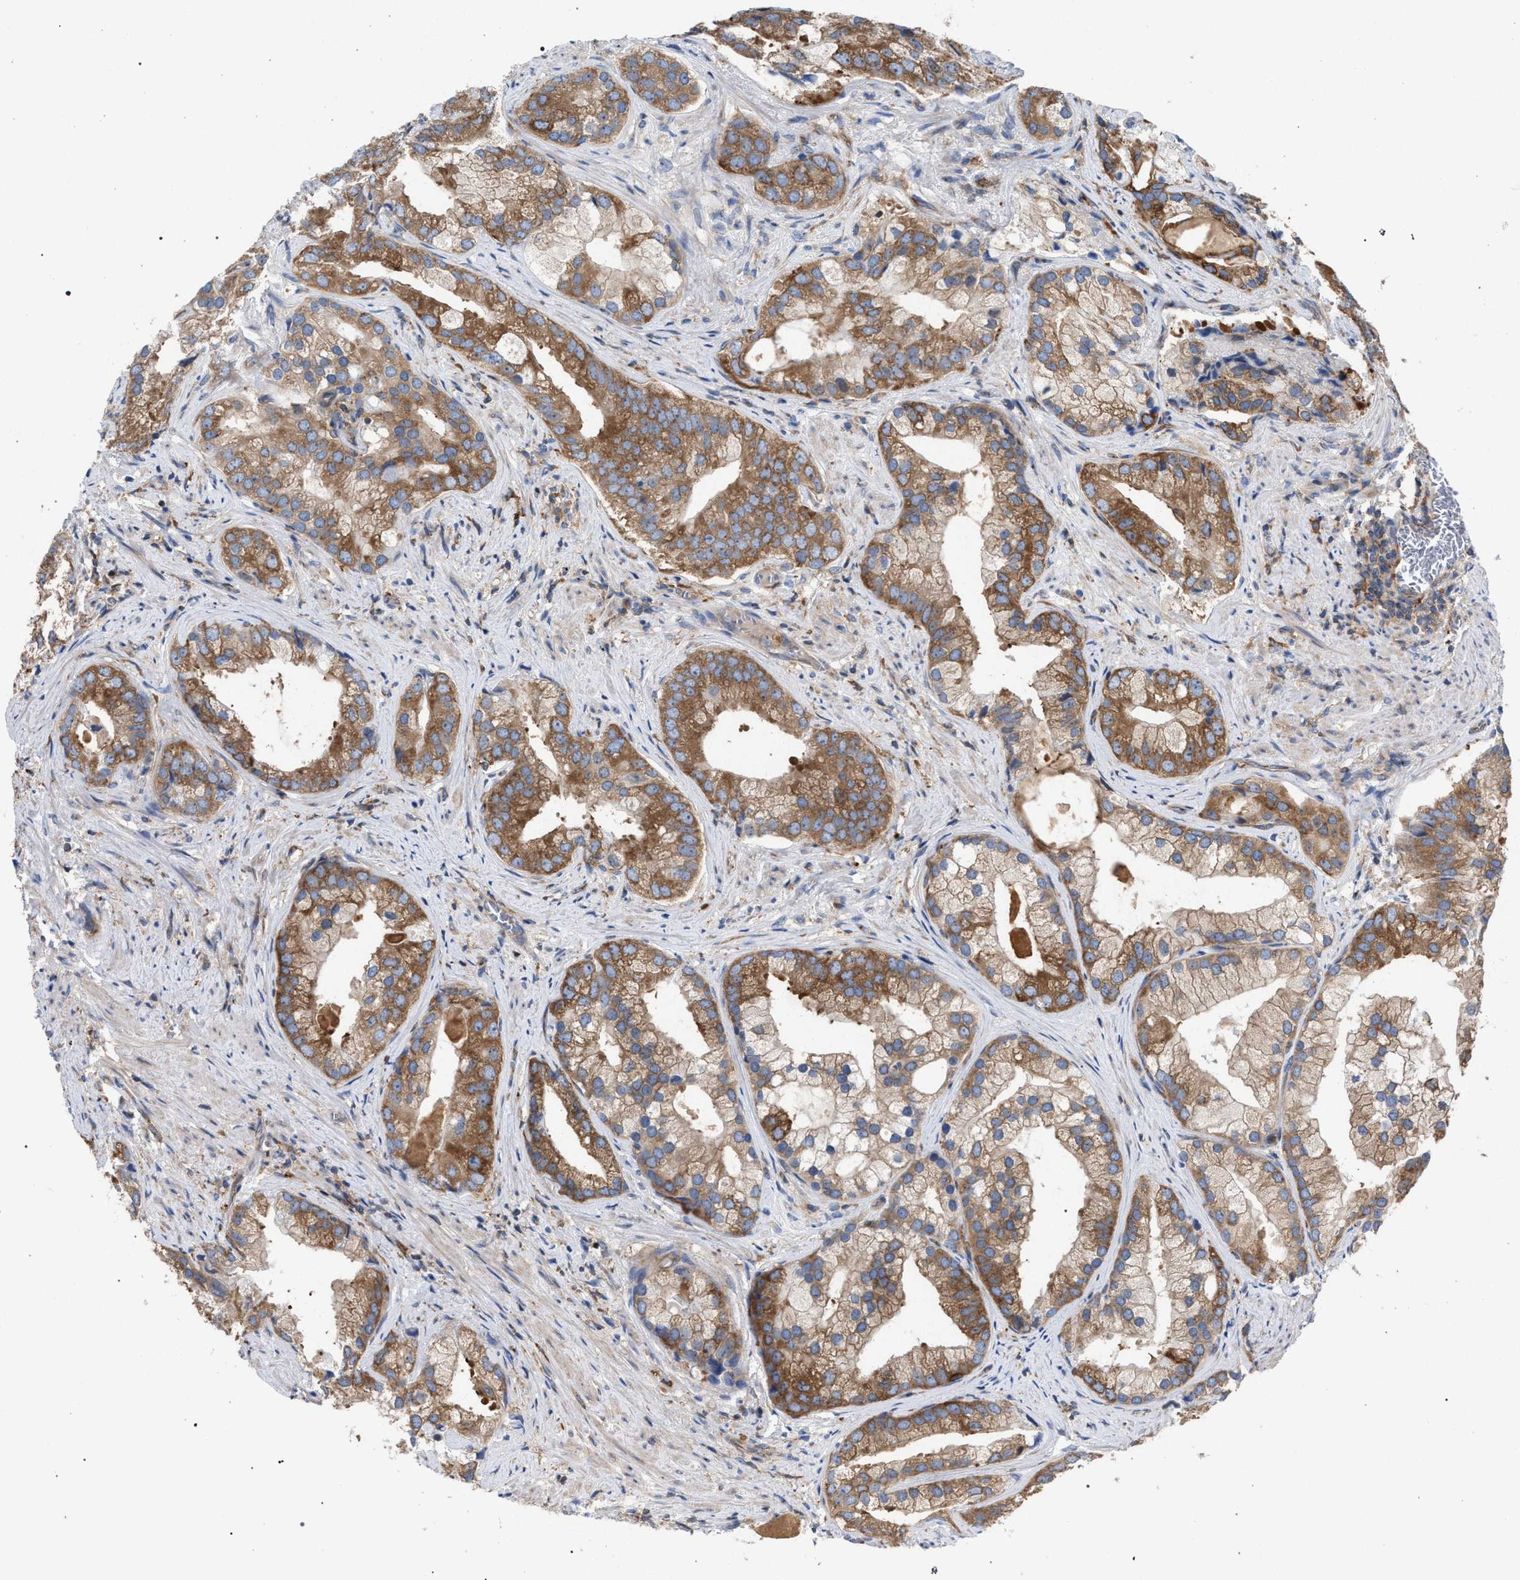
{"staining": {"intensity": "moderate", "quantity": ">75%", "location": "cytoplasmic/membranous"}, "tissue": "prostate cancer", "cell_type": "Tumor cells", "image_type": "cancer", "snomed": [{"axis": "morphology", "description": "Adenocarcinoma, Low grade"}, {"axis": "topography", "description": "Prostate"}], "caption": "Brown immunohistochemical staining in human prostate cancer (low-grade adenocarcinoma) shows moderate cytoplasmic/membranous positivity in approximately >75% of tumor cells.", "gene": "CDR2L", "patient": {"sex": "male", "age": 71}}